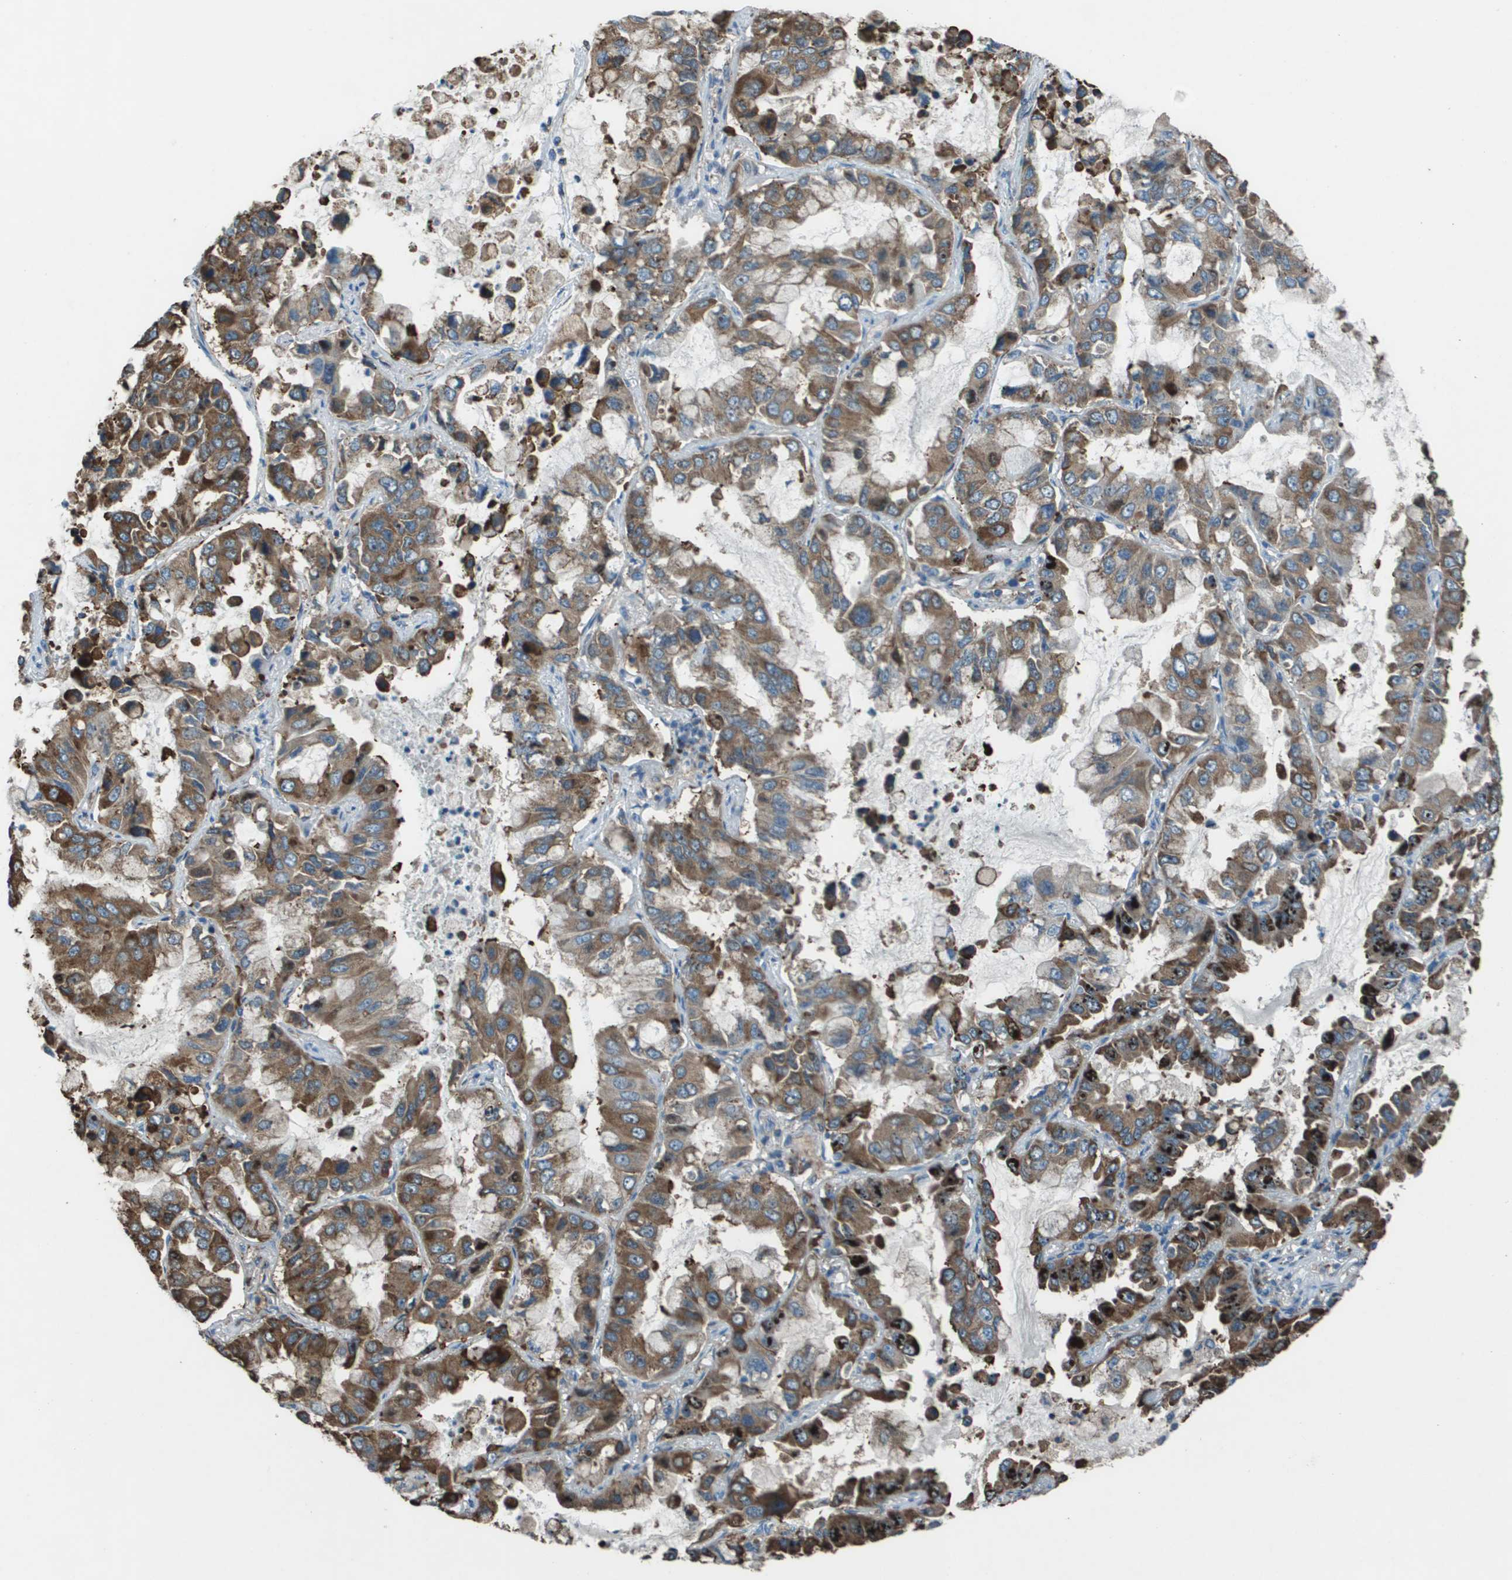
{"staining": {"intensity": "moderate", "quantity": ">75%", "location": "cytoplasmic/membranous"}, "tissue": "lung cancer", "cell_type": "Tumor cells", "image_type": "cancer", "snomed": [{"axis": "morphology", "description": "Adenocarcinoma, NOS"}, {"axis": "topography", "description": "Lung"}], "caption": "Human lung adenocarcinoma stained with a brown dye demonstrates moderate cytoplasmic/membranous positive staining in about >75% of tumor cells.", "gene": "UTS2", "patient": {"sex": "male", "age": 64}}